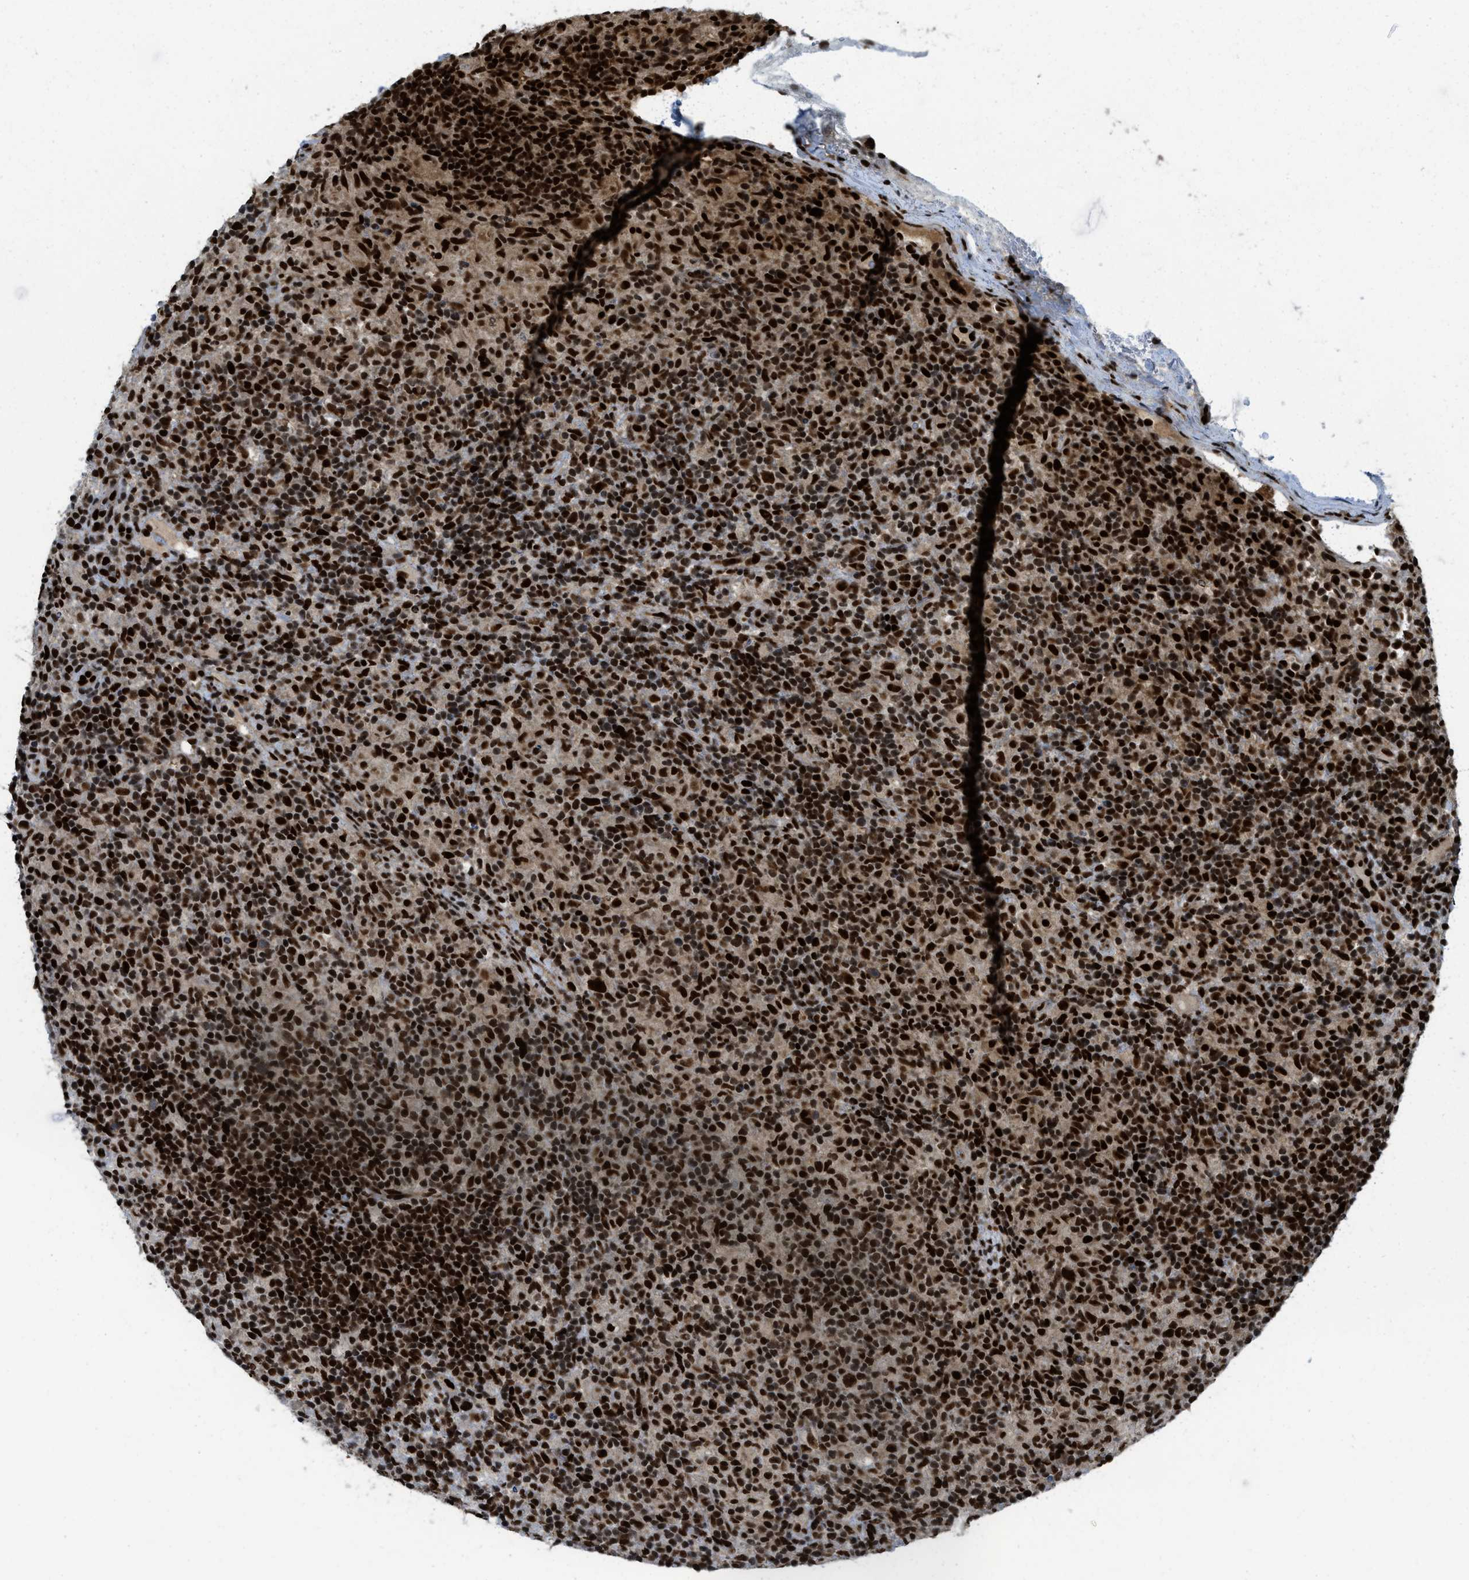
{"staining": {"intensity": "strong", "quantity": ">75%", "location": "nuclear"}, "tissue": "lymphoma", "cell_type": "Tumor cells", "image_type": "cancer", "snomed": [{"axis": "morphology", "description": "Hodgkin's disease, NOS"}, {"axis": "topography", "description": "Lymph node"}], "caption": "Lymphoma was stained to show a protein in brown. There is high levels of strong nuclear expression in about >75% of tumor cells.", "gene": "RFX5", "patient": {"sex": "male", "age": 70}}